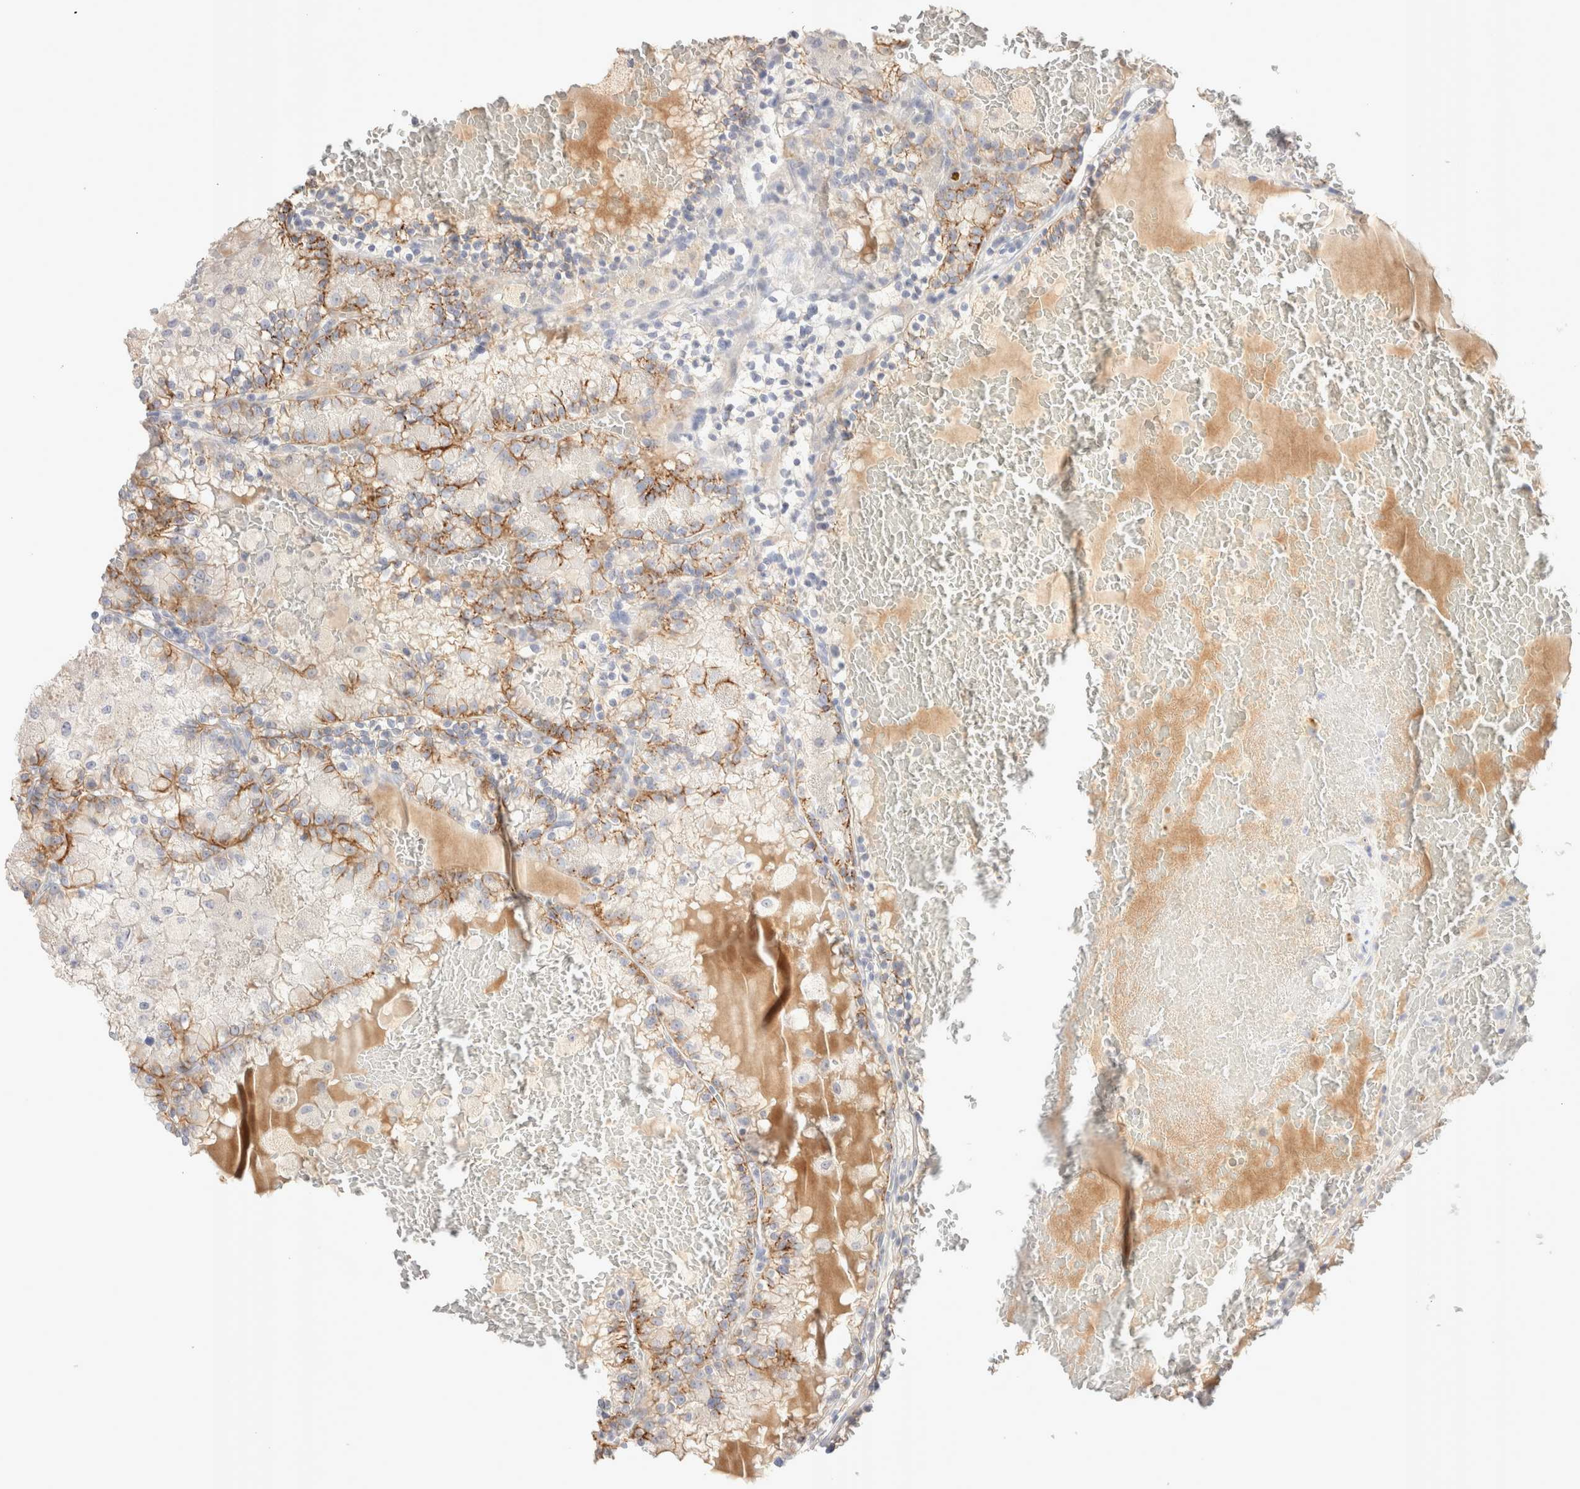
{"staining": {"intensity": "moderate", "quantity": ">75%", "location": "cytoplasmic/membranous"}, "tissue": "renal cancer", "cell_type": "Tumor cells", "image_type": "cancer", "snomed": [{"axis": "morphology", "description": "Adenocarcinoma, NOS"}, {"axis": "topography", "description": "Kidney"}], "caption": "Renal cancer stained with a brown dye exhibits moderate cytoplasmic/membranous positive staining in about >75% of tumor cells.", "gene": "EPCAM", "patient": {"sex": "female", "age": 56}}